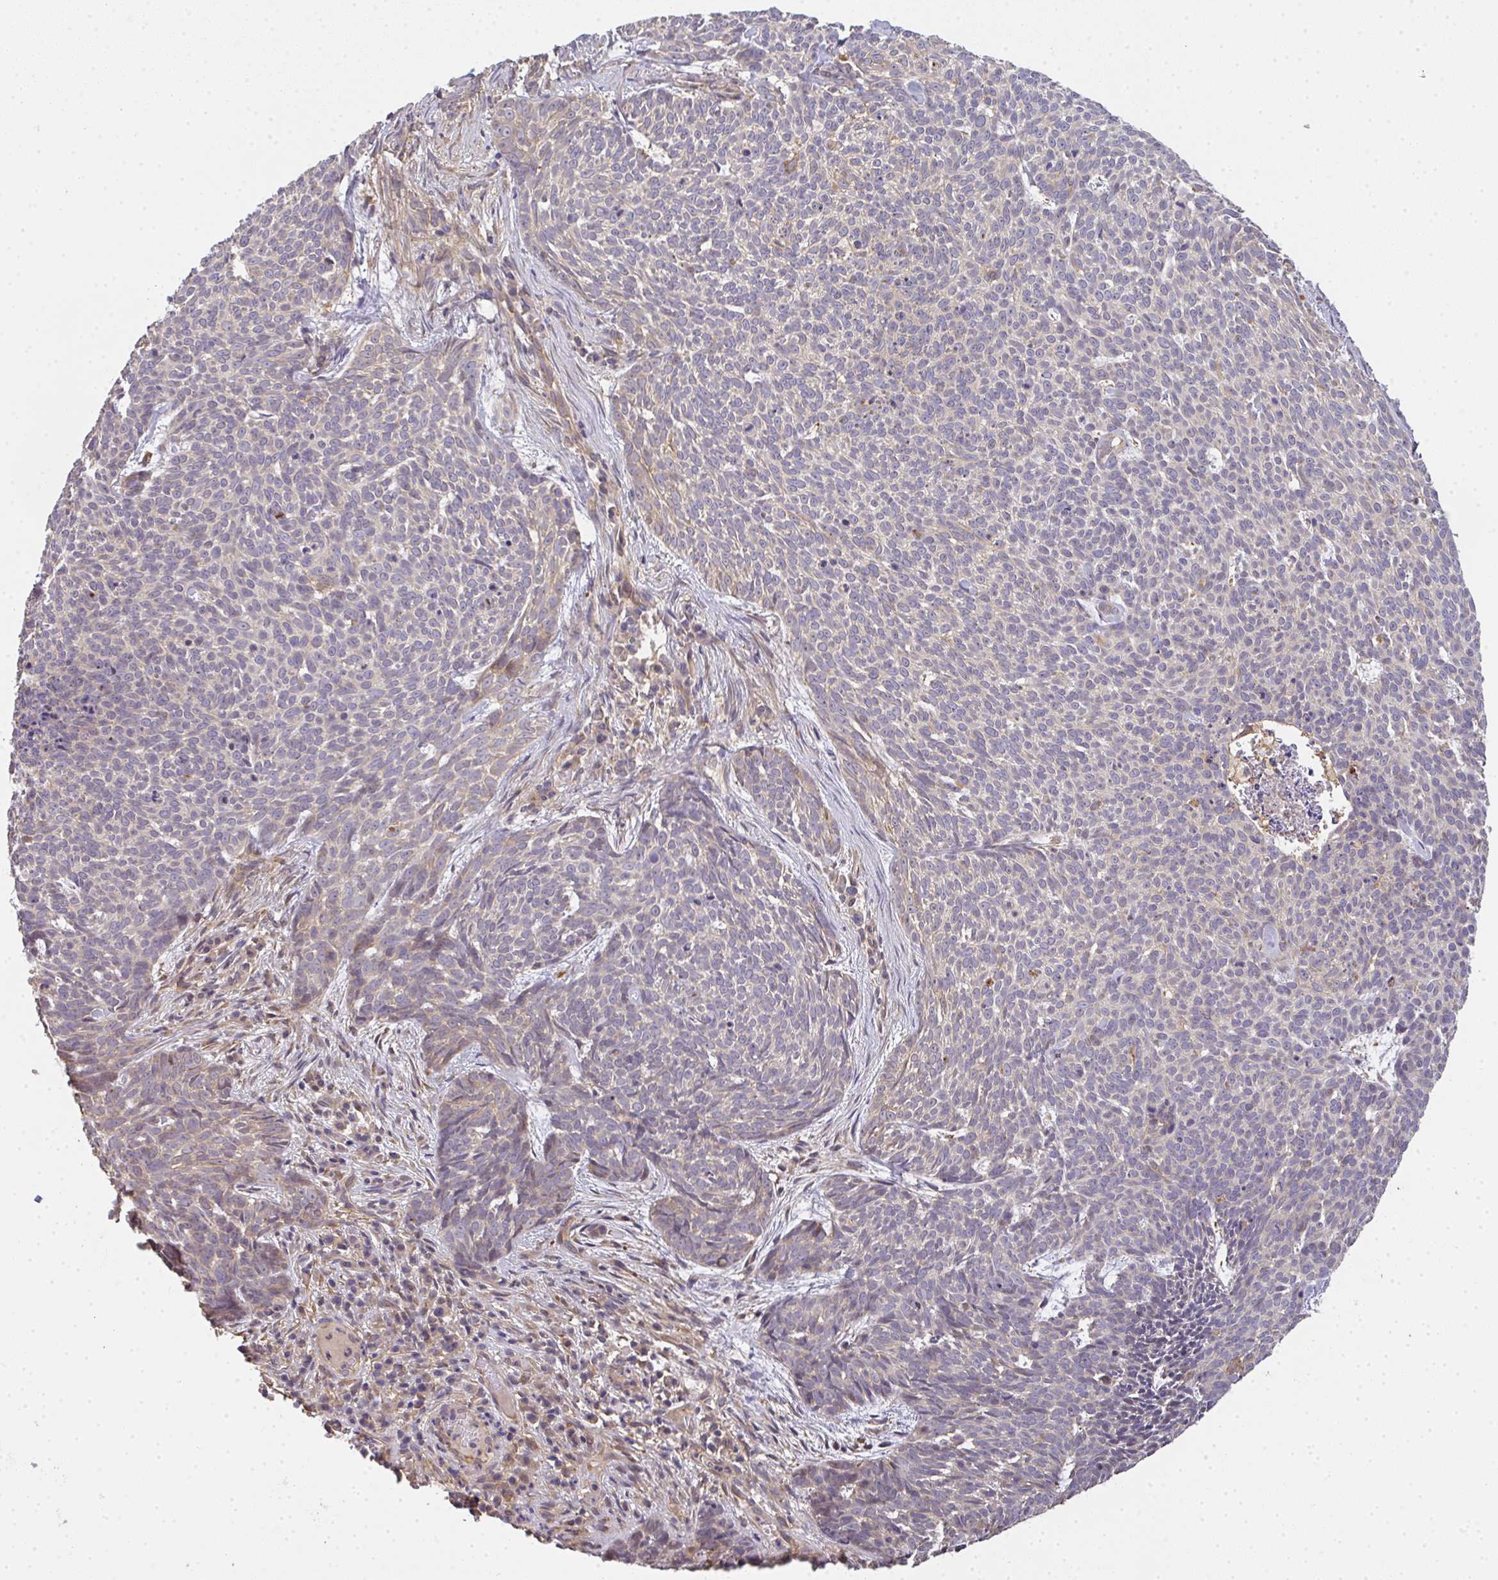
{"staining": {"intensity": "weak", "quantity": "<25%", "location": "cytoplasmic/membranous"}, "tissue": "skin cancer", "cell_type": "Tumor cells", "image_type": "cancer", "snomed": [{"axis": "morphology", "description": "Basal cell carcinoma"}, {"axis": "topography", "description": "Skin"}], "caption": "Tumor cells are negative for protein expression in human skin cancer. (DAB immunohistochemistry, high magnification).", "gene": "EEF1AKMT1", "patient": {"sex": "female", "age": 93}}